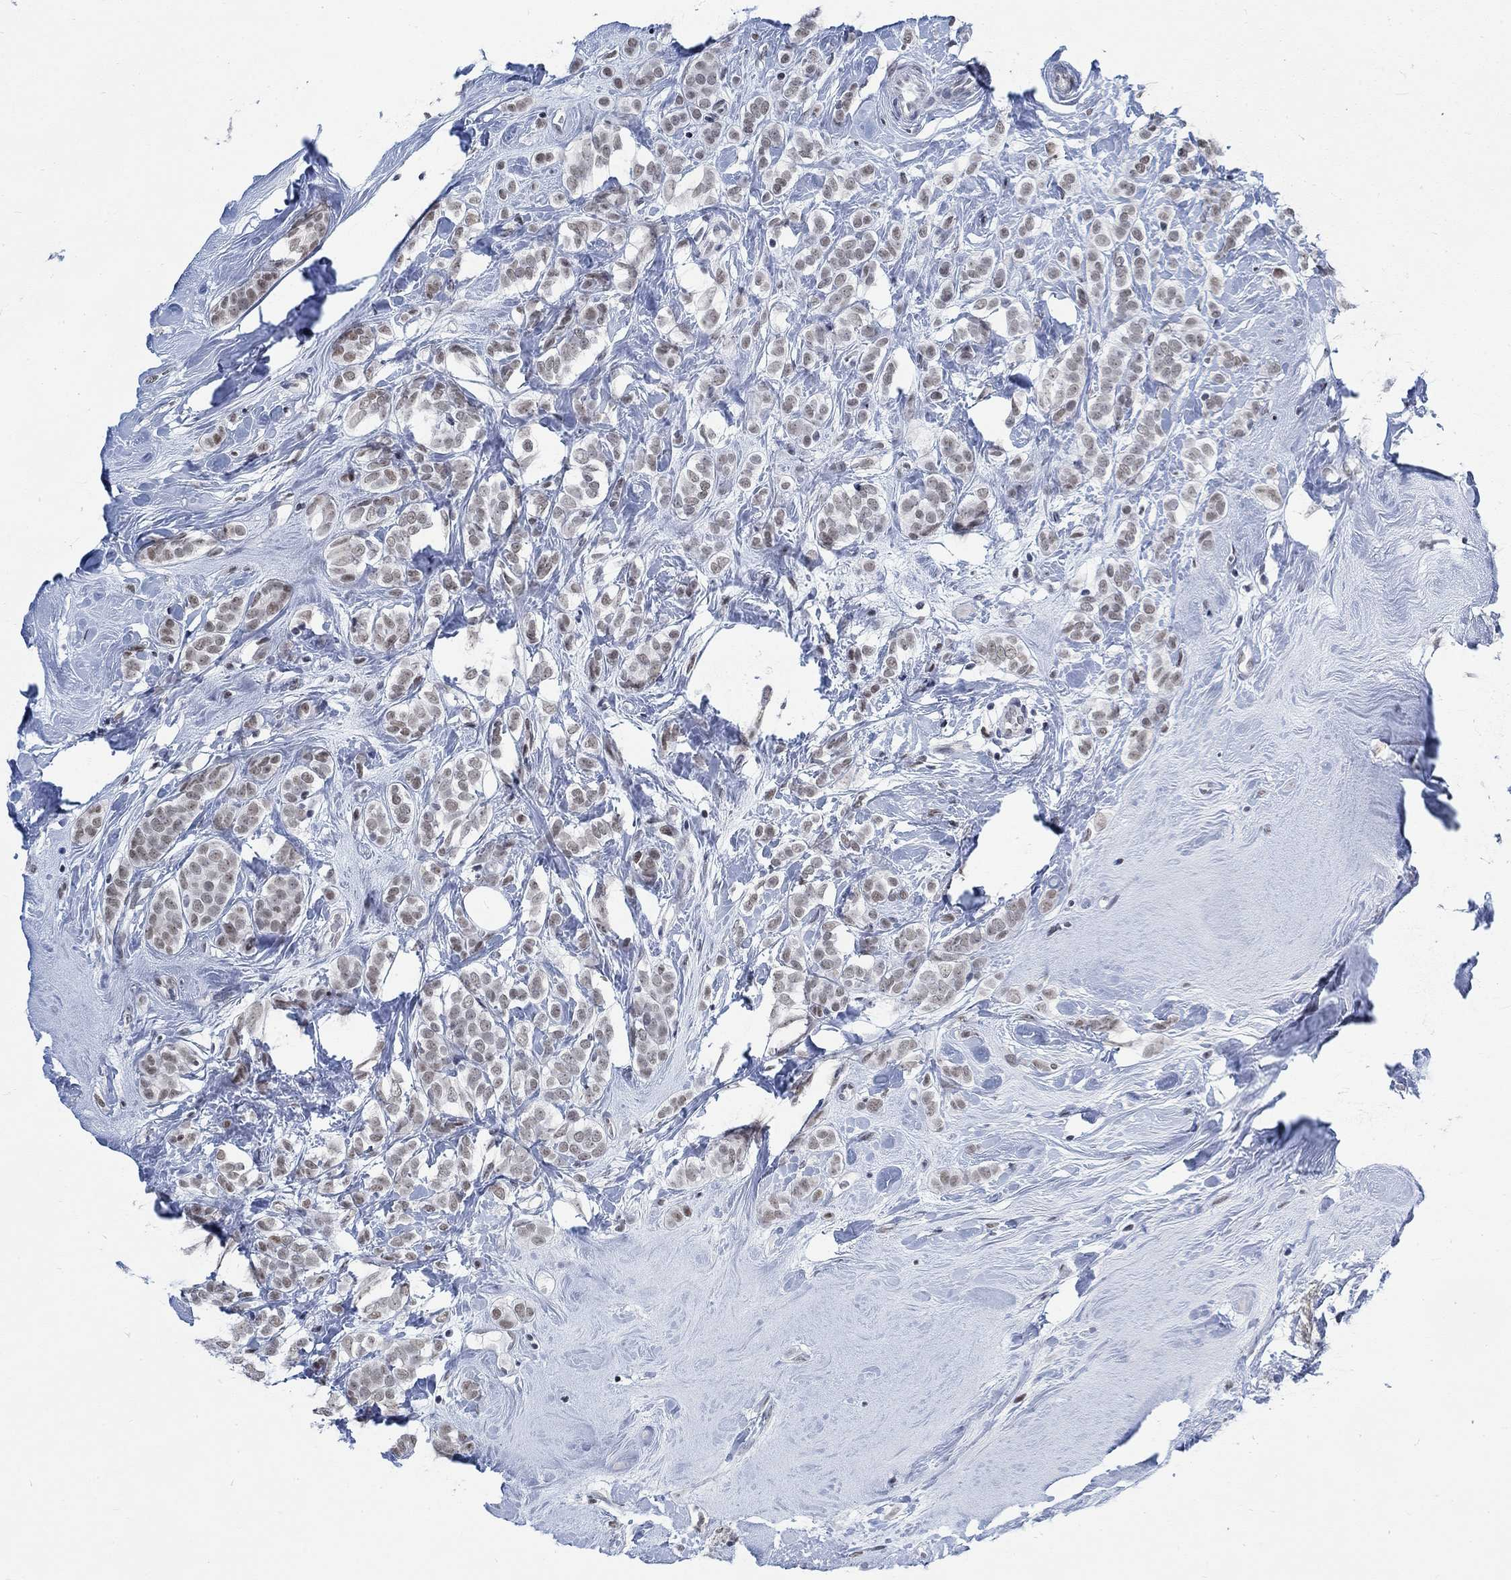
{"staining": {"intensity": "weak", "quantity": "<25%", "location": "nuclear"}, "tissue": "breast cancer", "cell_type": "Tumor cells", "image_type": "cancer", "snomed": [{"axis": "morphology", "description": "Lobular carcinoma"}, {"axis": "topography", "description": "Breast"}], "caption": "DAB immunohistochemical staining of human breast lobular carcinoma shows no significant positivity in tumor cells. The staining was performed using DAB (3,3'-diaminobenzidine) to visualize the protein expression in brown, while the nuclei were stained in blue with hematoxylin (Magnification: 20x).", "gene": "KCNH8", "patient": {"sex": "female", "age": 49}}